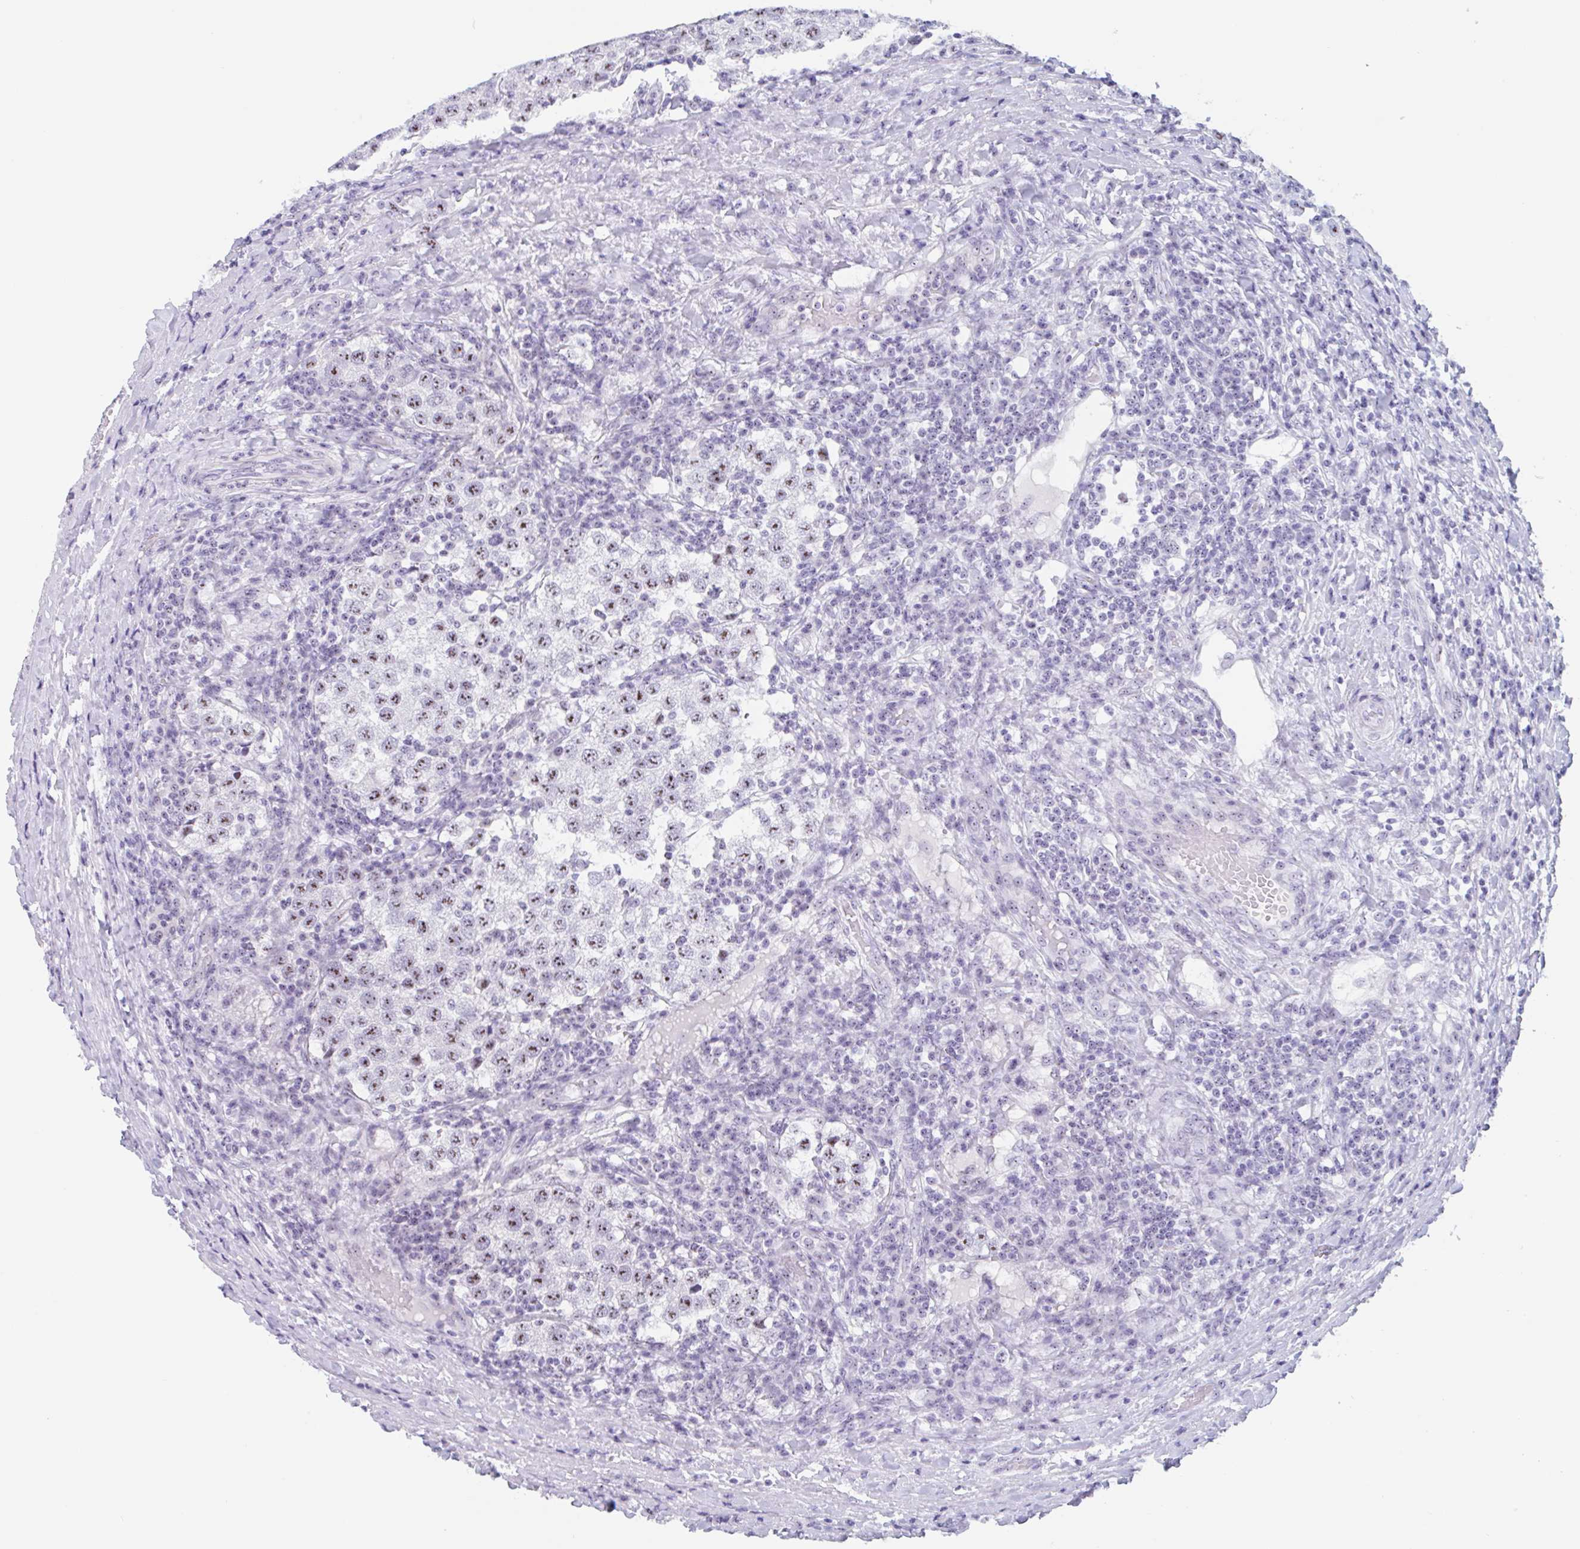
{"staining": {"intensity": "moderate", "quantity": ">75%", "location": "nuclear"}, "tissue": "testis cancer", "cell_type": "Tumor cells", "image_type": "cancer", "snomed": [{"axis": "morphology", "description": "Seminoma, NOS"}, {"axis": "topography", "description": "Testis"}], "caption": "Protein positivity by IHC demonstrates moderate nuclear expression in about >75% of tumor cells in testis seminoma.", "gene": "LENG9", "patient": {"sex": "male", "age": 34}}